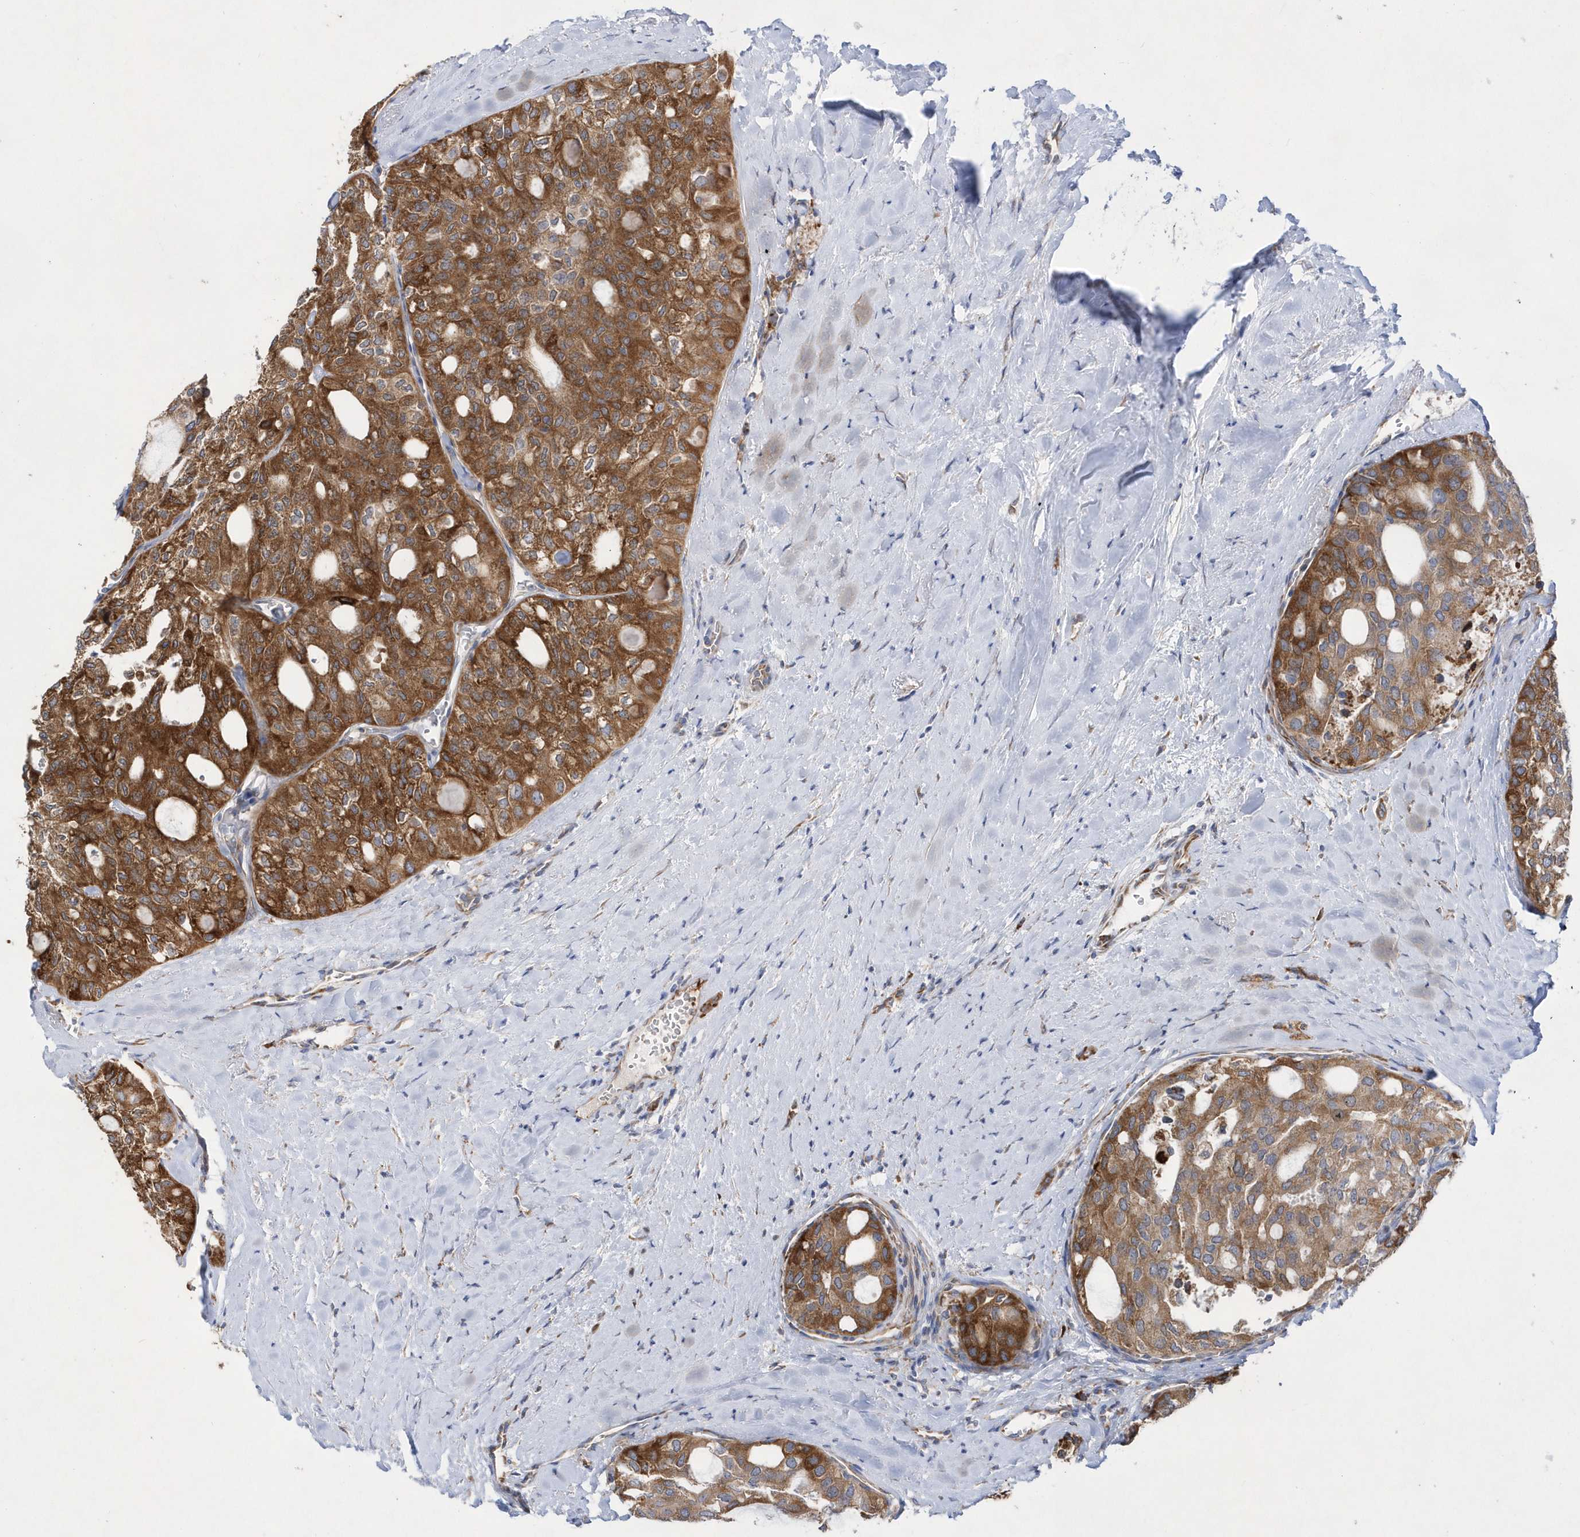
{"staining": {"intensity": "strong", "quantity": ">75%", "location": "cytoplasmic/membranous"}, "tissue": "thyroid cancer", "cell_type": "Tumor cells", "image_type": "cancer", "snomed": [{"axis": "morphology", "description": "Follicular adenoma carcinoma, NOS"}, {"axis": "topography", "description": "Thyroid gland"}], "caption": "Immunohistochemistry (IHC) histopathology image of neoplastic tissue: thyroid follicular adenoma carcinoma stained using immunohistochemistry shows high levels of strong protein expression localized specifically in the cytoplasmic/membranous of tumor cells, appearing as a cytoplasmic/membranous brown color.", "gene": "MED31", "patient": {"sex": "male", "age": 75}}